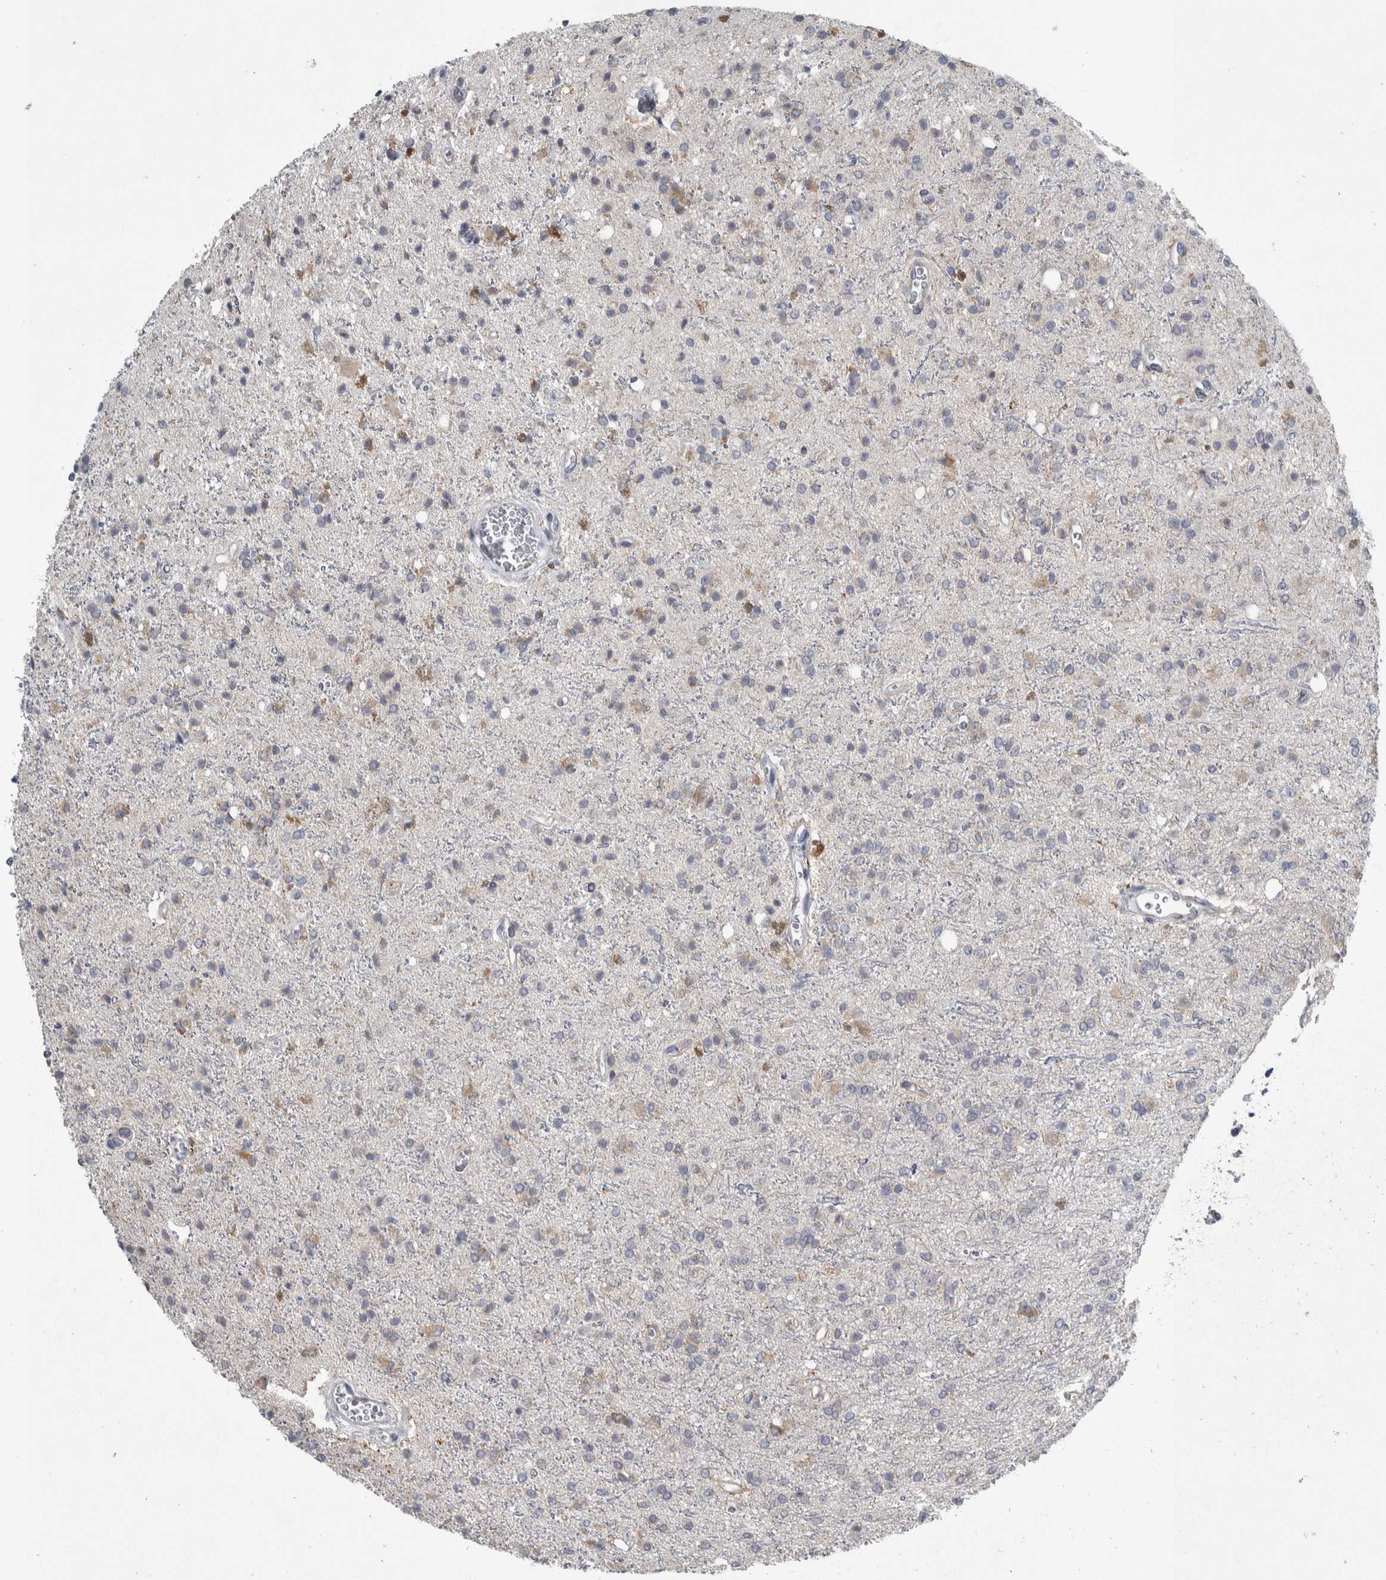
{"staining": {"intensity": "weak", "quantity": "25%-75%", "location": "cytoplasmic/membranous"}, "tissue": "glioma", "cell_type": "Tumor cells", "image_type": "cancer", "snomed": [{"axis": "morphology", "description": "Glioma, malignant, High grade"}, {"axis": "topography", "description": "Brain"}], "caption": "Immunohistochemistry (IHC) (DAB) staining of malignant glioma (high-grade) reveals weak cytoplasmic/membranous protein expression in about 25%-75% of tumor cells.", "gene": "SIGMAR1", "patient": {"sex": "male", "age": 47}}